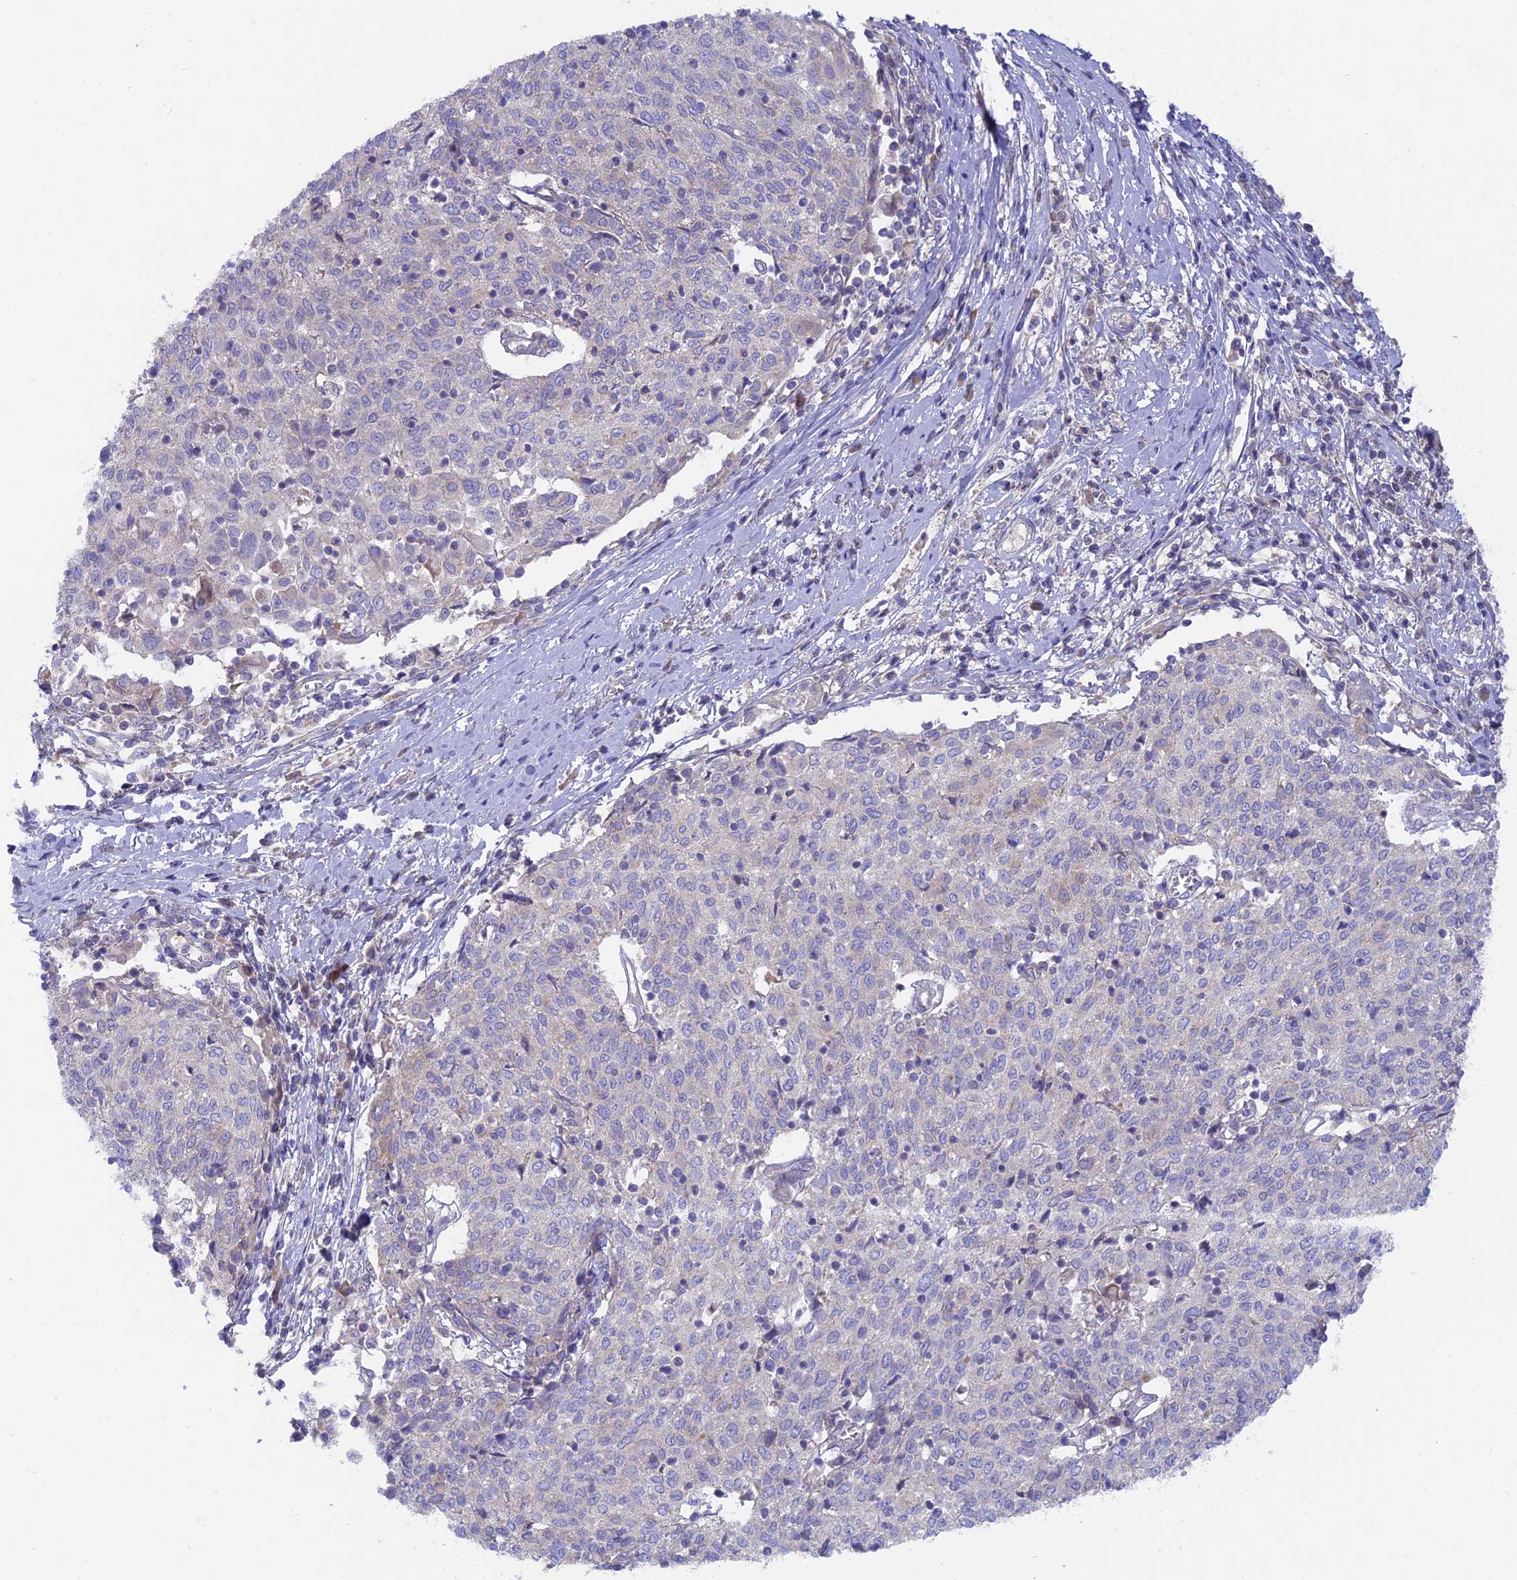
{"staining": {"intensity": "negative", "quantity": "none", "location": "none"}, "tissue": "cervical cancer", "cell_type": "Tumor cells", "image_type": "cancer", "snomed": [{"axis": "morphology", "description": "Squamous cell carcinoma, NOS"}, {"axis": "topography", "description": "Cervix"}], "caption": "This is an immunohistochemistry micrograph of human squamous cell carcinoma (cervical). There is no staining in tumor cells.", "gene": "PZP", "patient": {"sex": "female", "age": 52}}